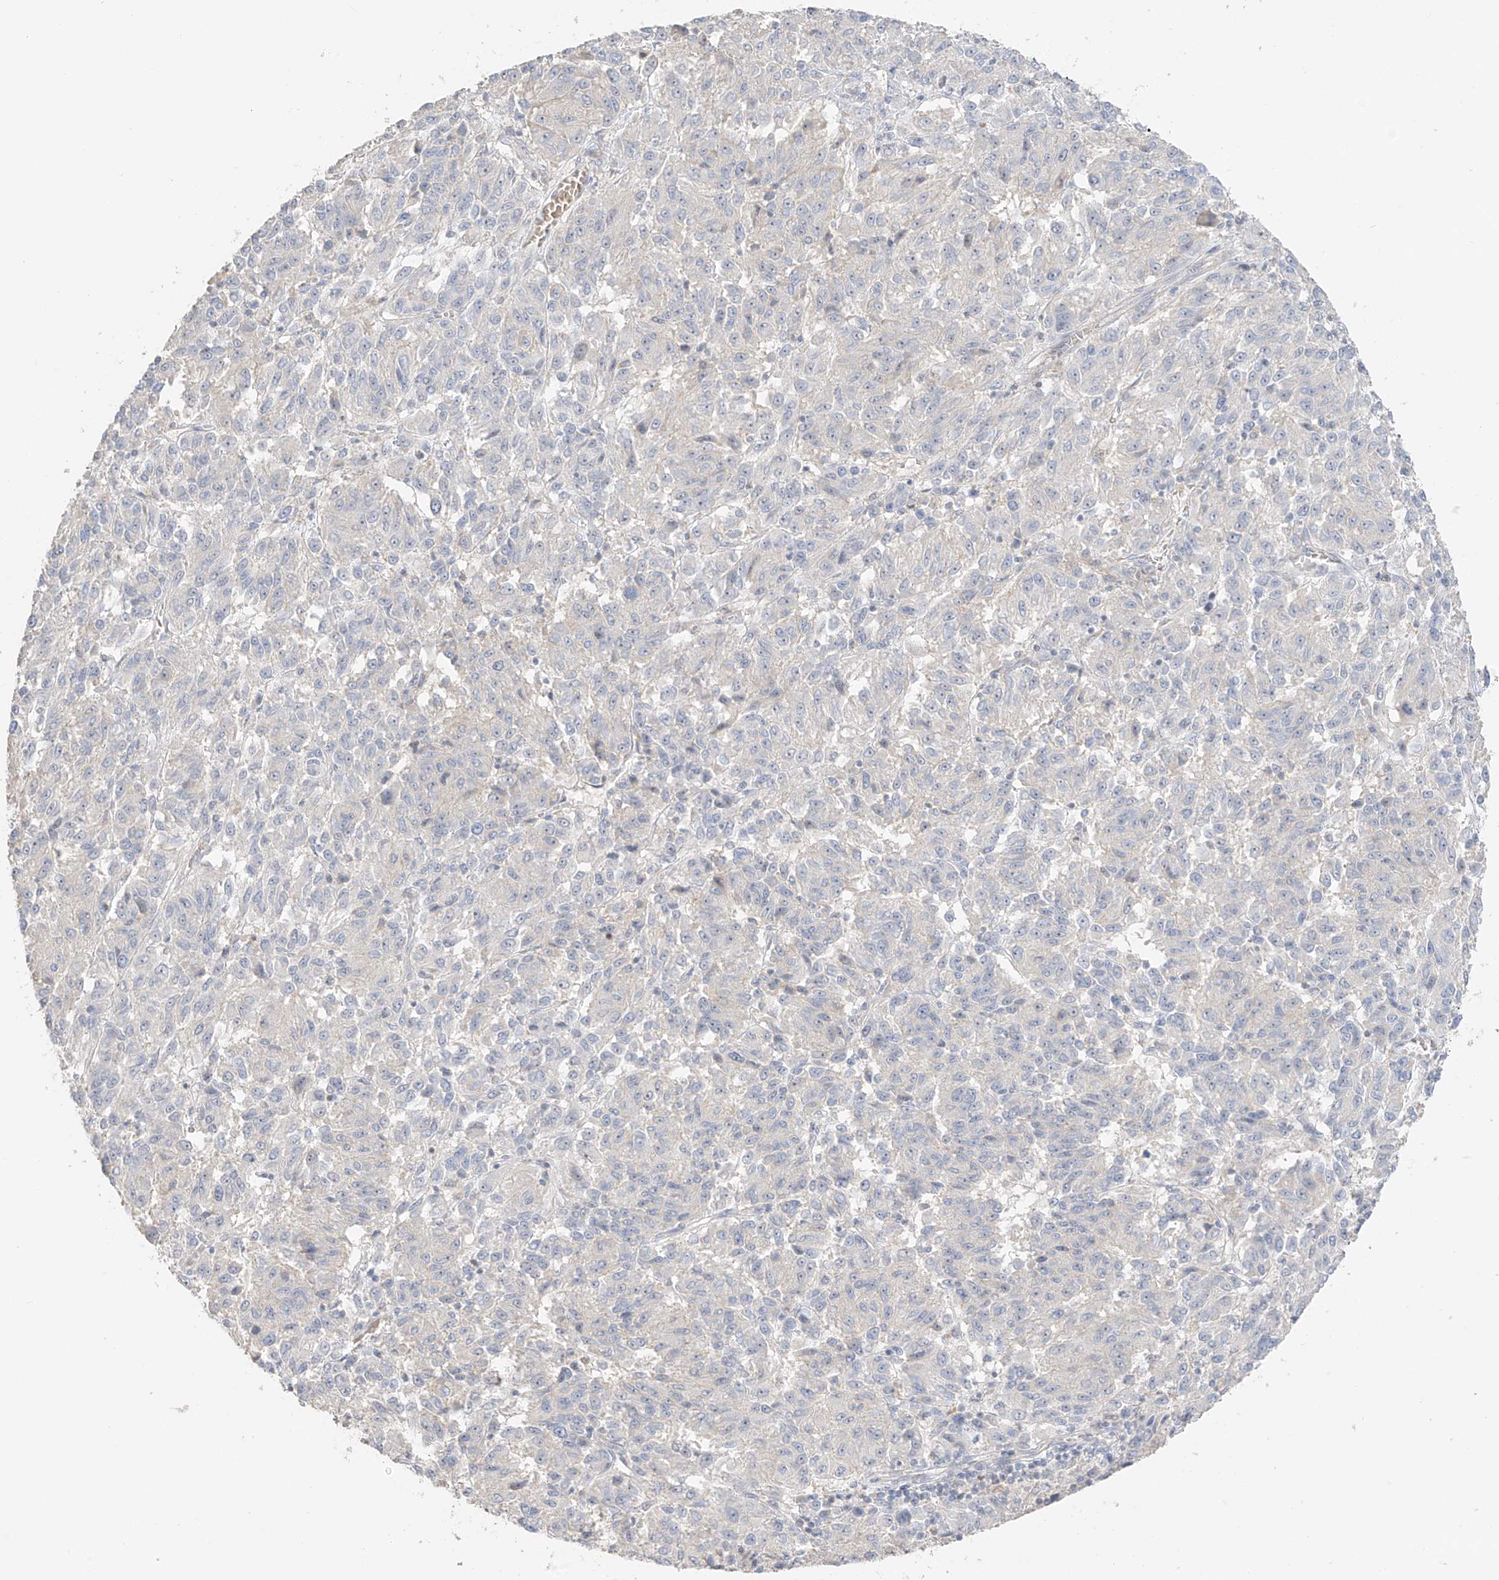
{"staining": {"intensity": "negative", "quantity": "none", "location": "none"}, "tissue": "melanoma", "cell_type": "Tumor cells", "image_type": "cancer", "snomed": [{"axis": "morphology", "description": "Malignant melanoma, Metastatic site"}, {"axis": "topography", "description": "Lung"}], "caption": "An image of malignant melanoma (metastatic site) stained for a protein shows no brown staining in tumor cells. (DAB IHC visualized using brightfield microscopy, high magnification).", "gene": "ZBTB41", "patient": {"sex": "male", "age": 64}}